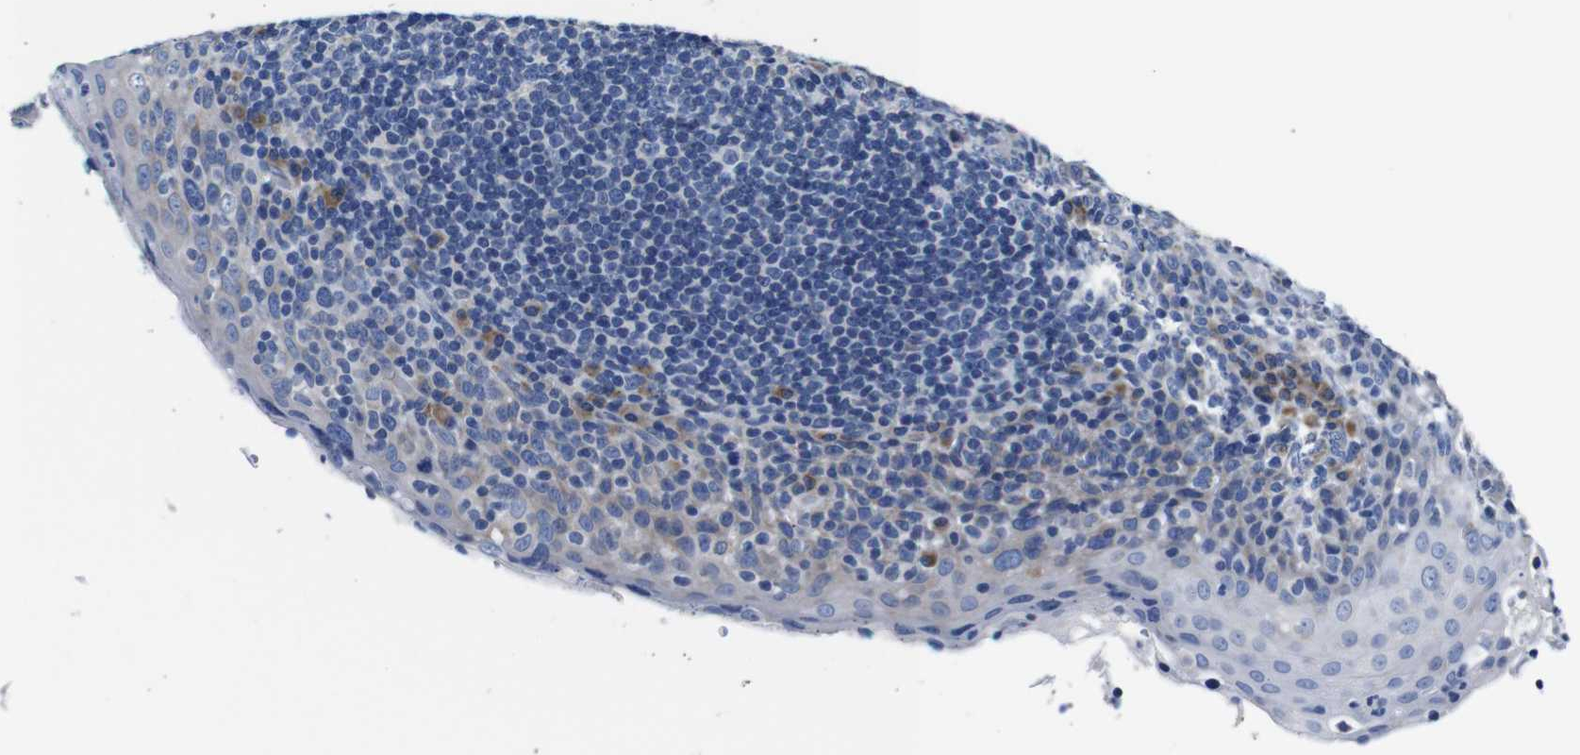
{"staining": {"intensity": "negative", "quantity": "none", "location": "none"}, "tissue": "tonsil", "cell_type": "Germinal center cells", "image_type": "normal", "snomed": [{"axis": "morphology", "description": "Normal tissue, NOS"}, {"axis": "topography", "description": "Tonsil"}], "caption": "A high-resolution micrograph shows IHC staining of unremarkable tonsil, which reveals no significant positivity in germinal center cells.", "gene": "SNX19", "patient": {"sex": "male", "age": 17}}